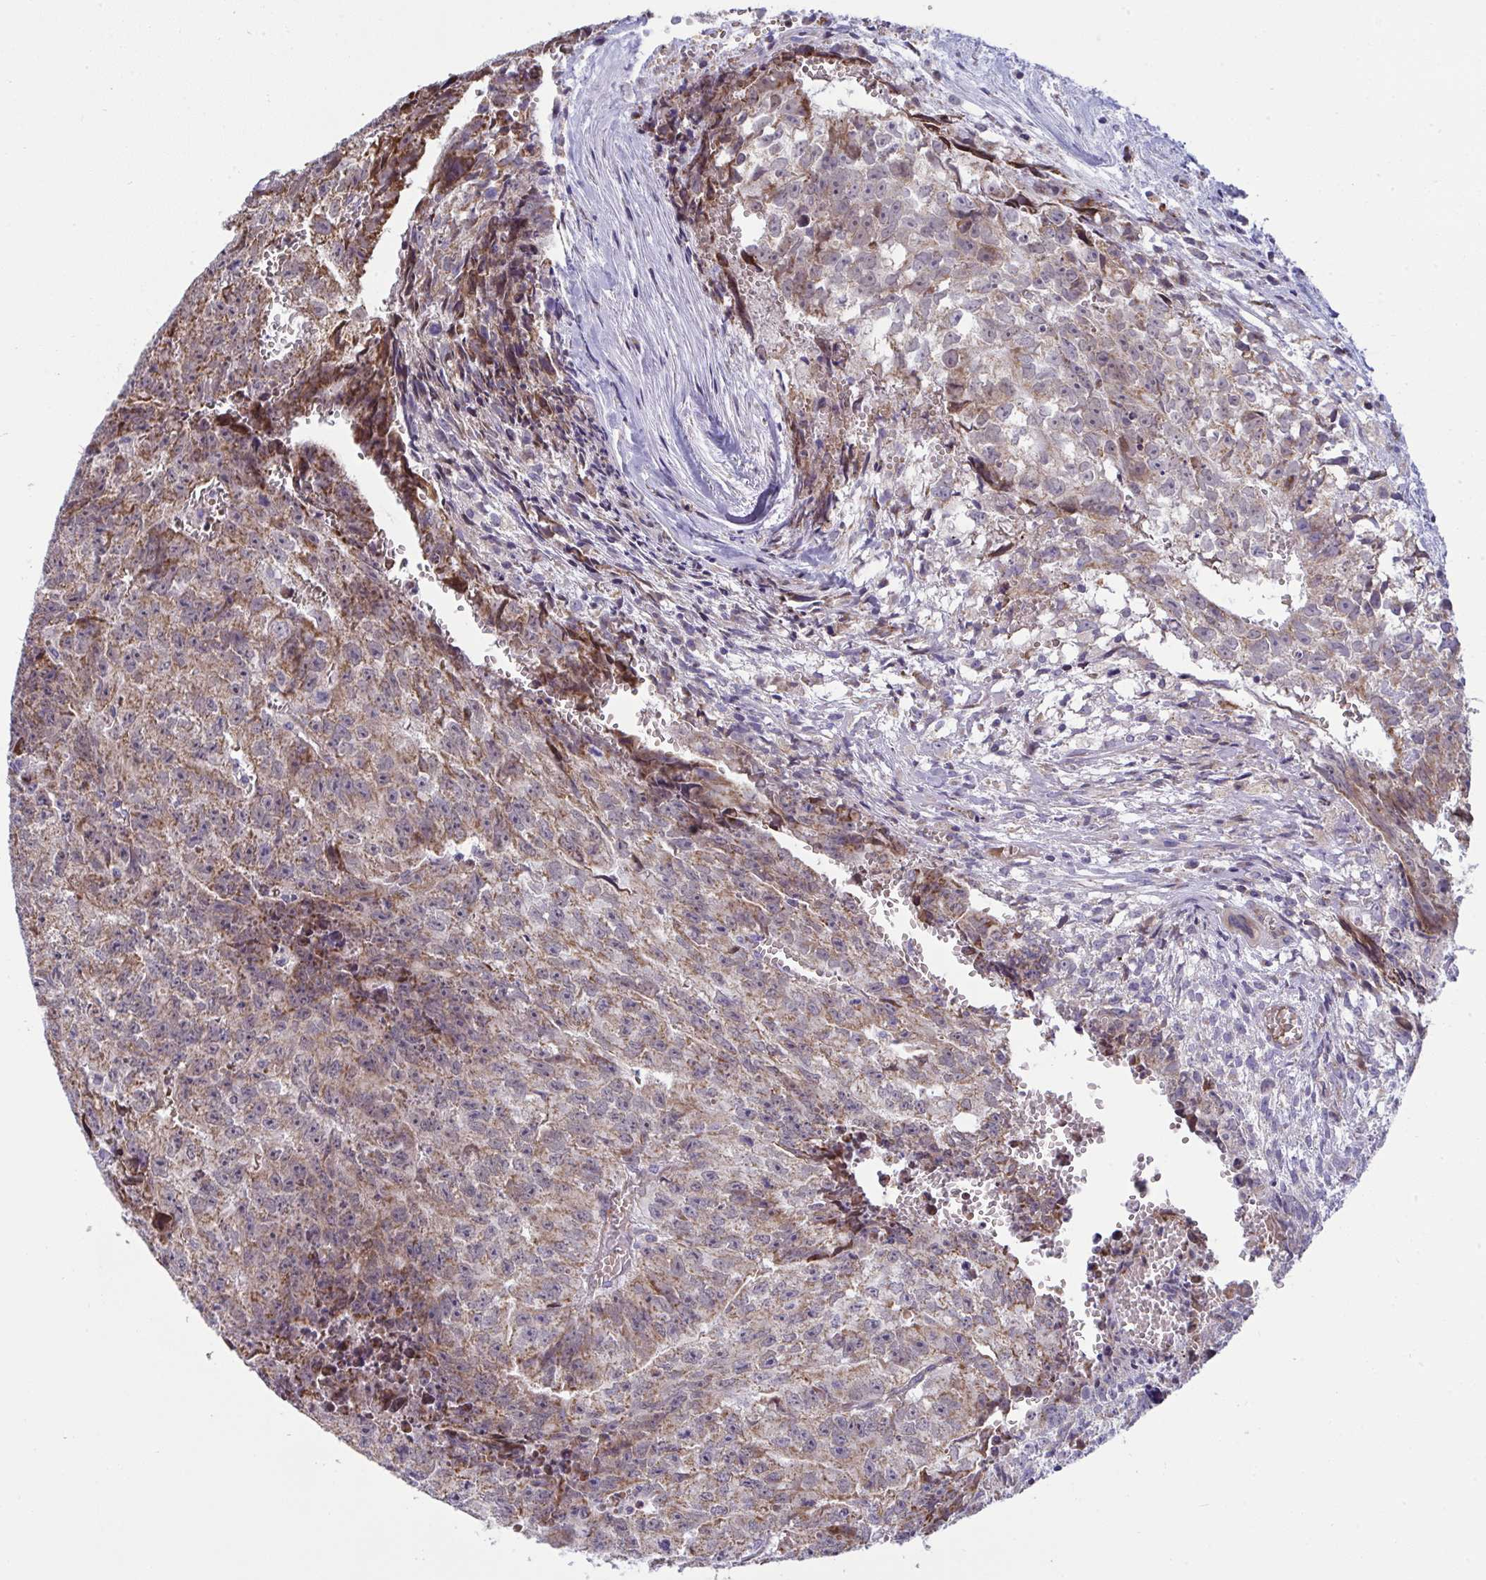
{"staining": {"intensity": "moderate", "quantity": ">75%", "location": "cytoplasmic/membranous"}, "tissue": "testis cancer", "cell_type": "Tumor cells", "image_type": "cancer", "snomed": [{"axis": "morphology", "description": "Carcinoma, Embryonal, NOS"}, {"axis": "morphology", "description": "Teratoma, malignant, NOS"}, {"axis": "topography", "description": "Testis"}], "caption": "The micrograph reveals staining of malignant teratoma (testis), revealing moderate cytoplasmic/membranous protein expression (brown color) within tumor cells. (Brightfield microscopy of DAB IHC at high magnification).", "gene": "NTN1", "patient": {"sex": "male", "age": 24}}